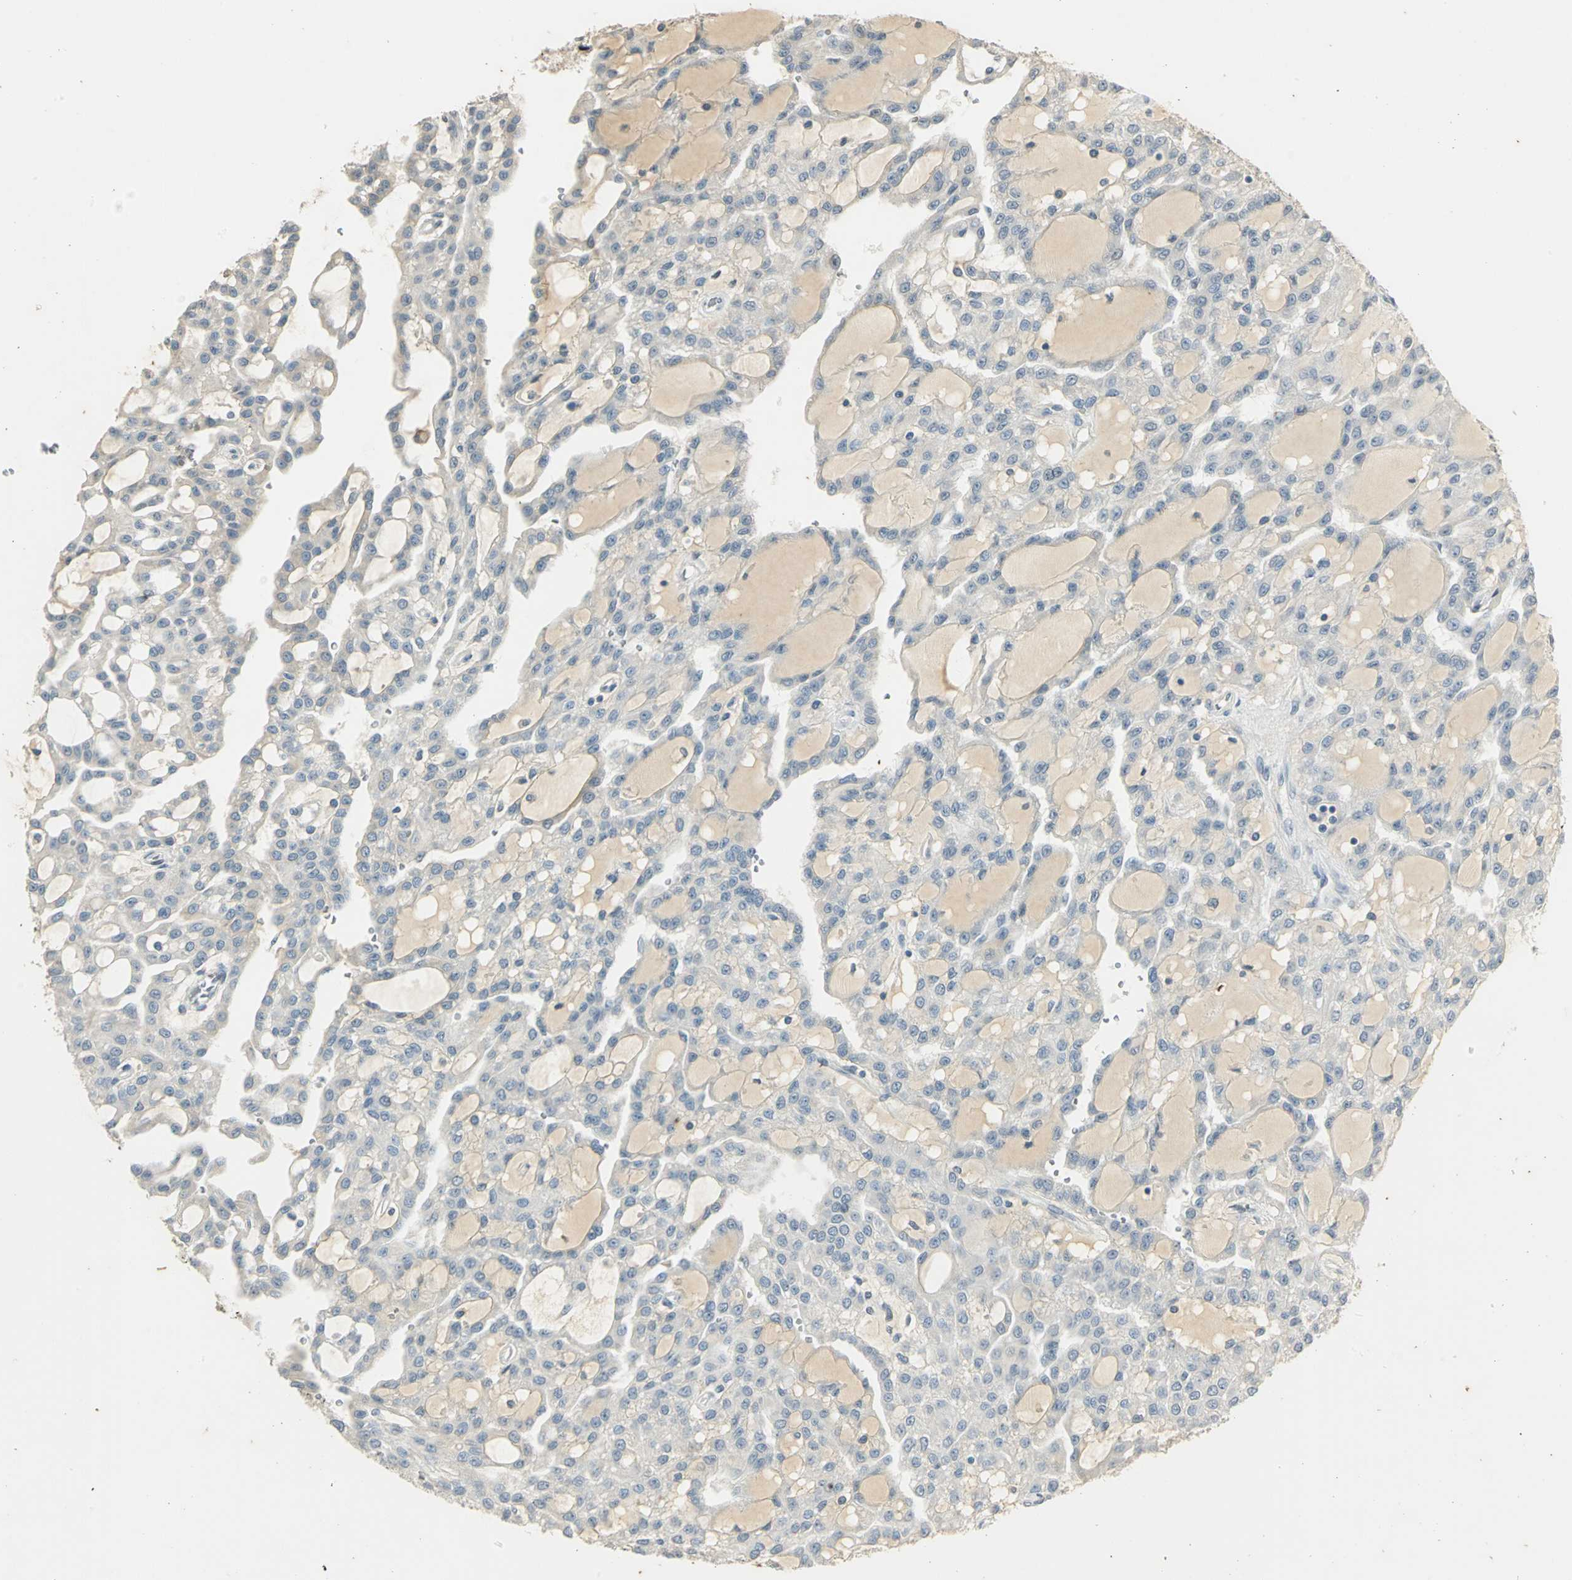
{"staining": {"intensity": "negative", "quantity": "none", "location": "none"}, "tissue": "renal cancer", "cell_type": "Tumor cells", "image_type": "cancer", "snomed": [{"axis": "morphology", "description": "Adenocarcinoma, NOS"}, {"axis": "topography", "description": "Kidney"}], "caption": "Tumor cells are negative for protein expression in human renal cancer (adenocarcinoma).", "gene": "AK6", "patient": {"sex": "male", "age": 63}}